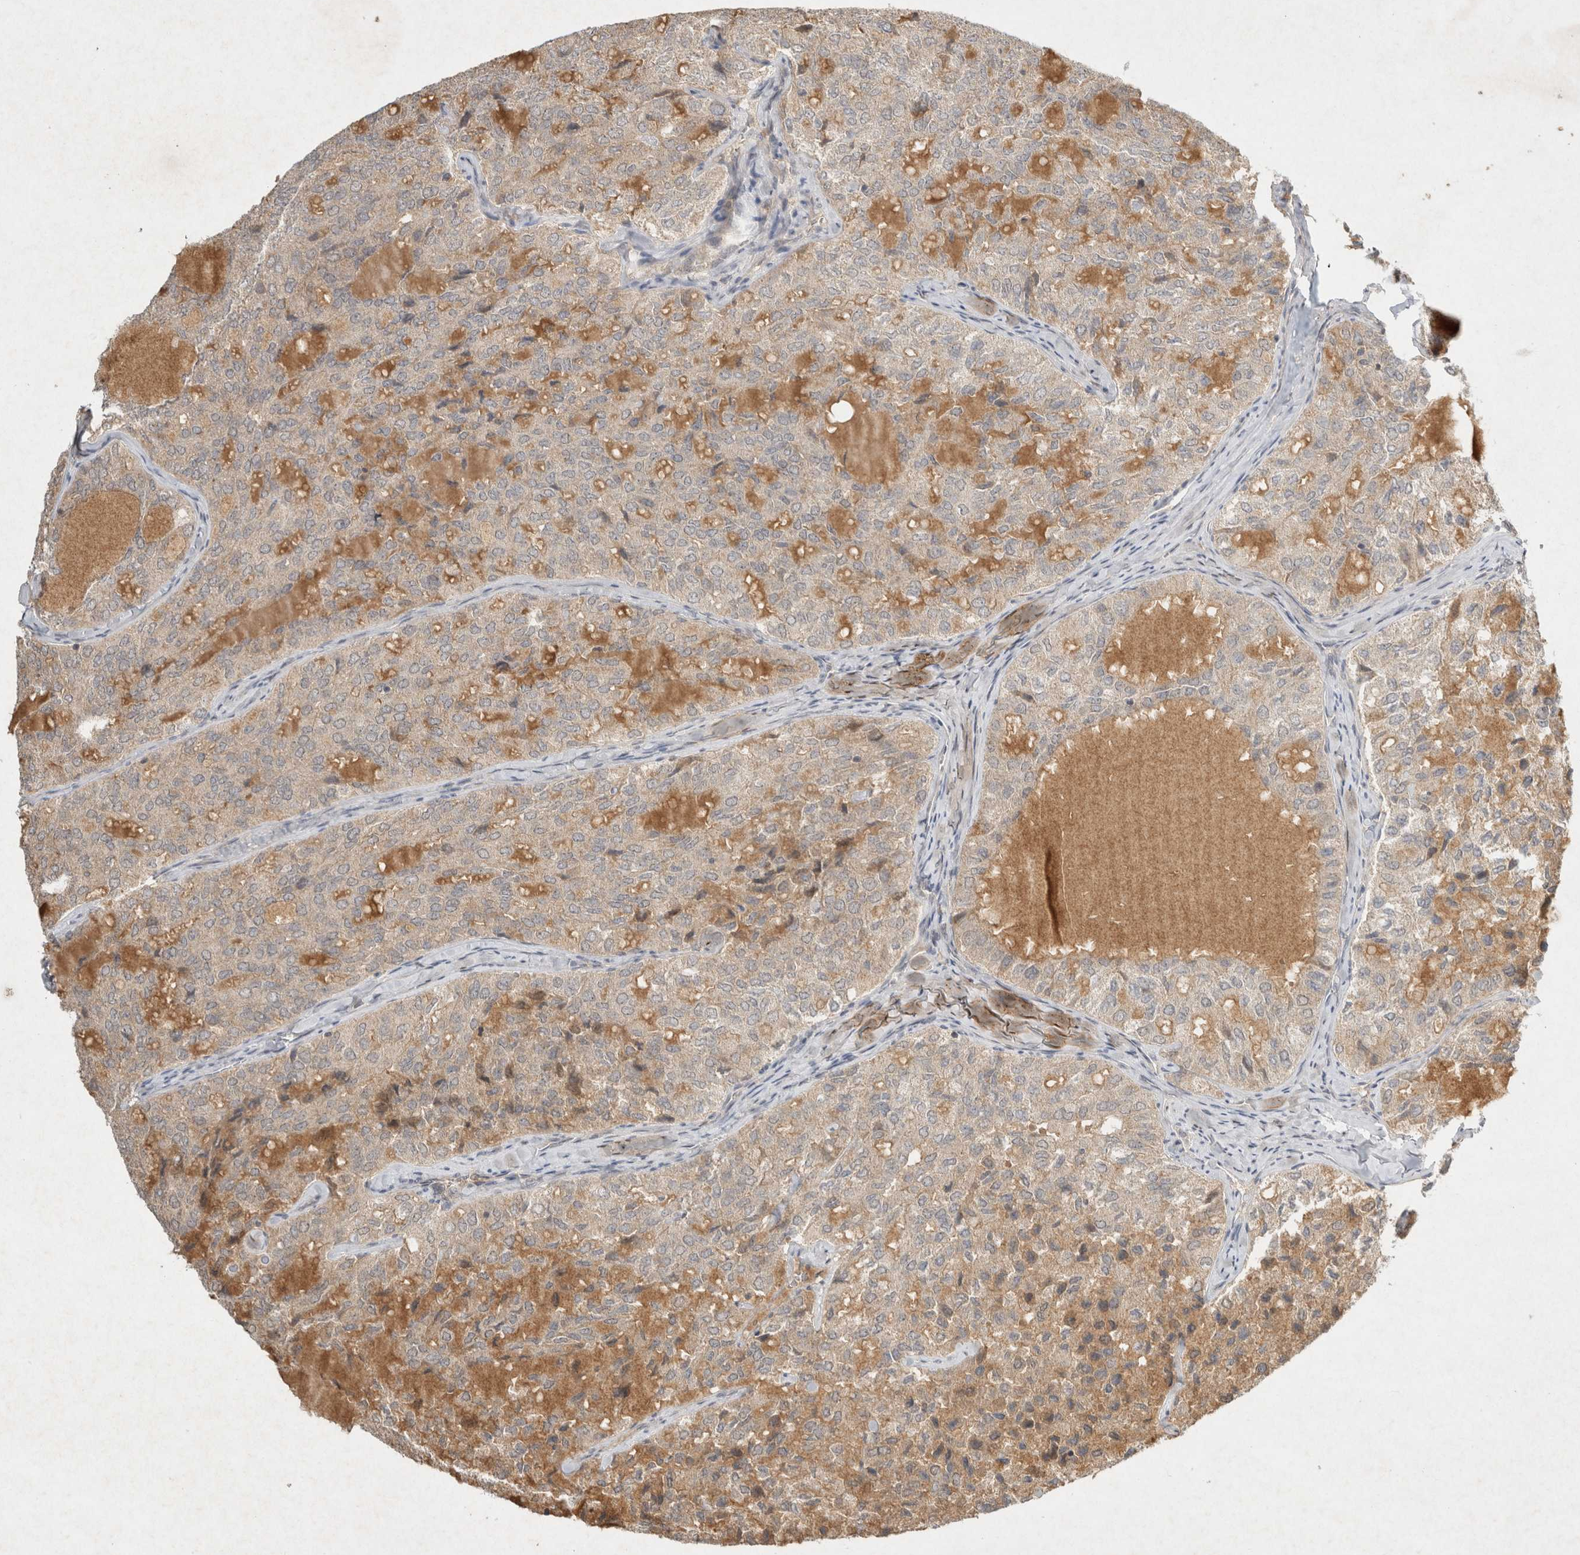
{"staining": {"intensity": "weak", "quantity": ">75%", "location": "cytoplasmic/membranous"}, "tissue": "thyroid cancer", "cell_type": "Tumor cells", "image_type": "cancer", "snomed": [{"axis": "morphology", "description": "Follicular adenoma carcinoma, NOS"}, {"axis": "topography", "description": "Thyroid gland"}], "caption": "There is low levels of weak cytoplasmic/membranous staining in tumor cells of thyroid follicular adenoma carcinoma, as demonstrated by immunohistochemical staining (brown color).", "gene": "LOXL2", "patient": {"sex": "male", "age": 75}}